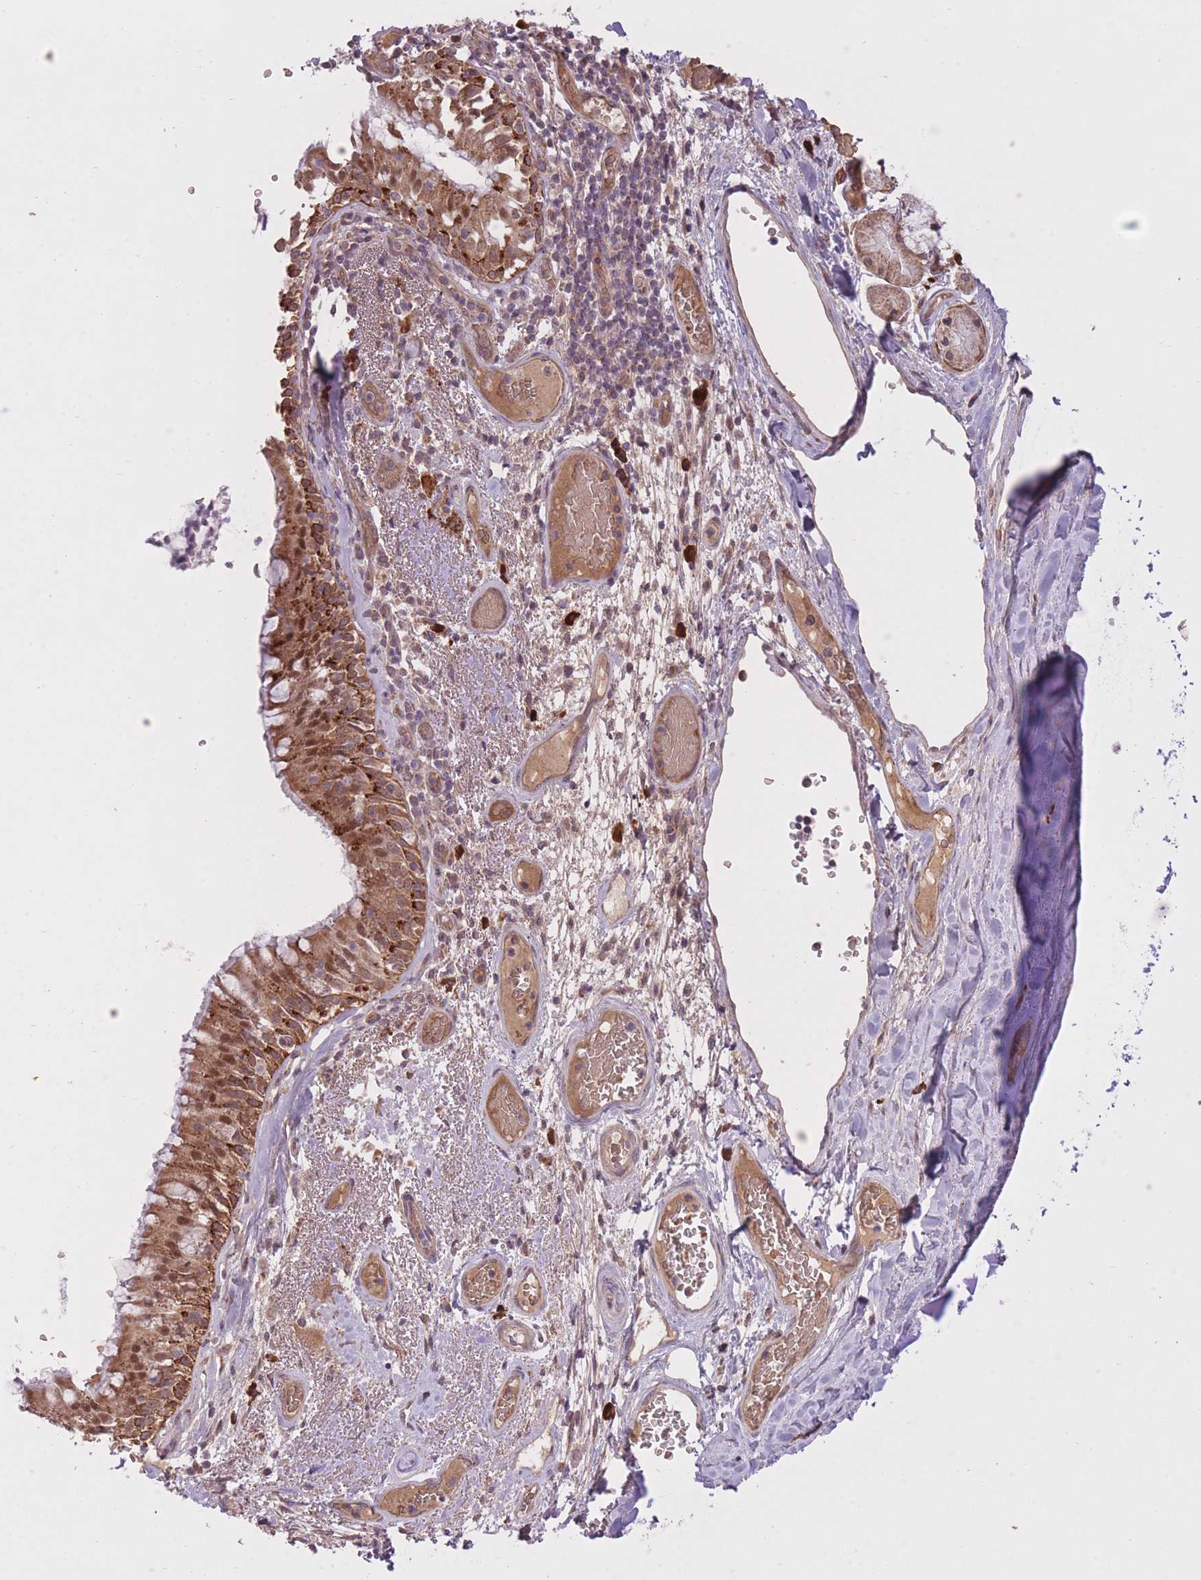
{"staining": {"intensity": "moderate", "quantity": ">75%", "location": "cytoplasmic/membranous,nuclear"}, "tissue": "bronchus", "cell_type": "Respiratory epithelial cells", "image_type": "normal", "snomed": [{"axis": "morphology", "description": "Normal tissue, NOS"}, {"axis": "topography", "description": "Cartilage tissue"}, {"axis": "topography", "description": "Bronchus"}], "caption": "Immunohistochemistry (IHC) (DAB) staining of unremarkable human bronchus demonstrates moderate cytoplasmic/membranous,nuclear protein expression in about >75% of respiratory epithelial cells. The staining is performed using DAB brown chromogen to label protein expression. The nuclei are counter-stained blue using hematoxylin.", "gene": "POLR3F", "patient": {"sex": "male", "age": 63}}